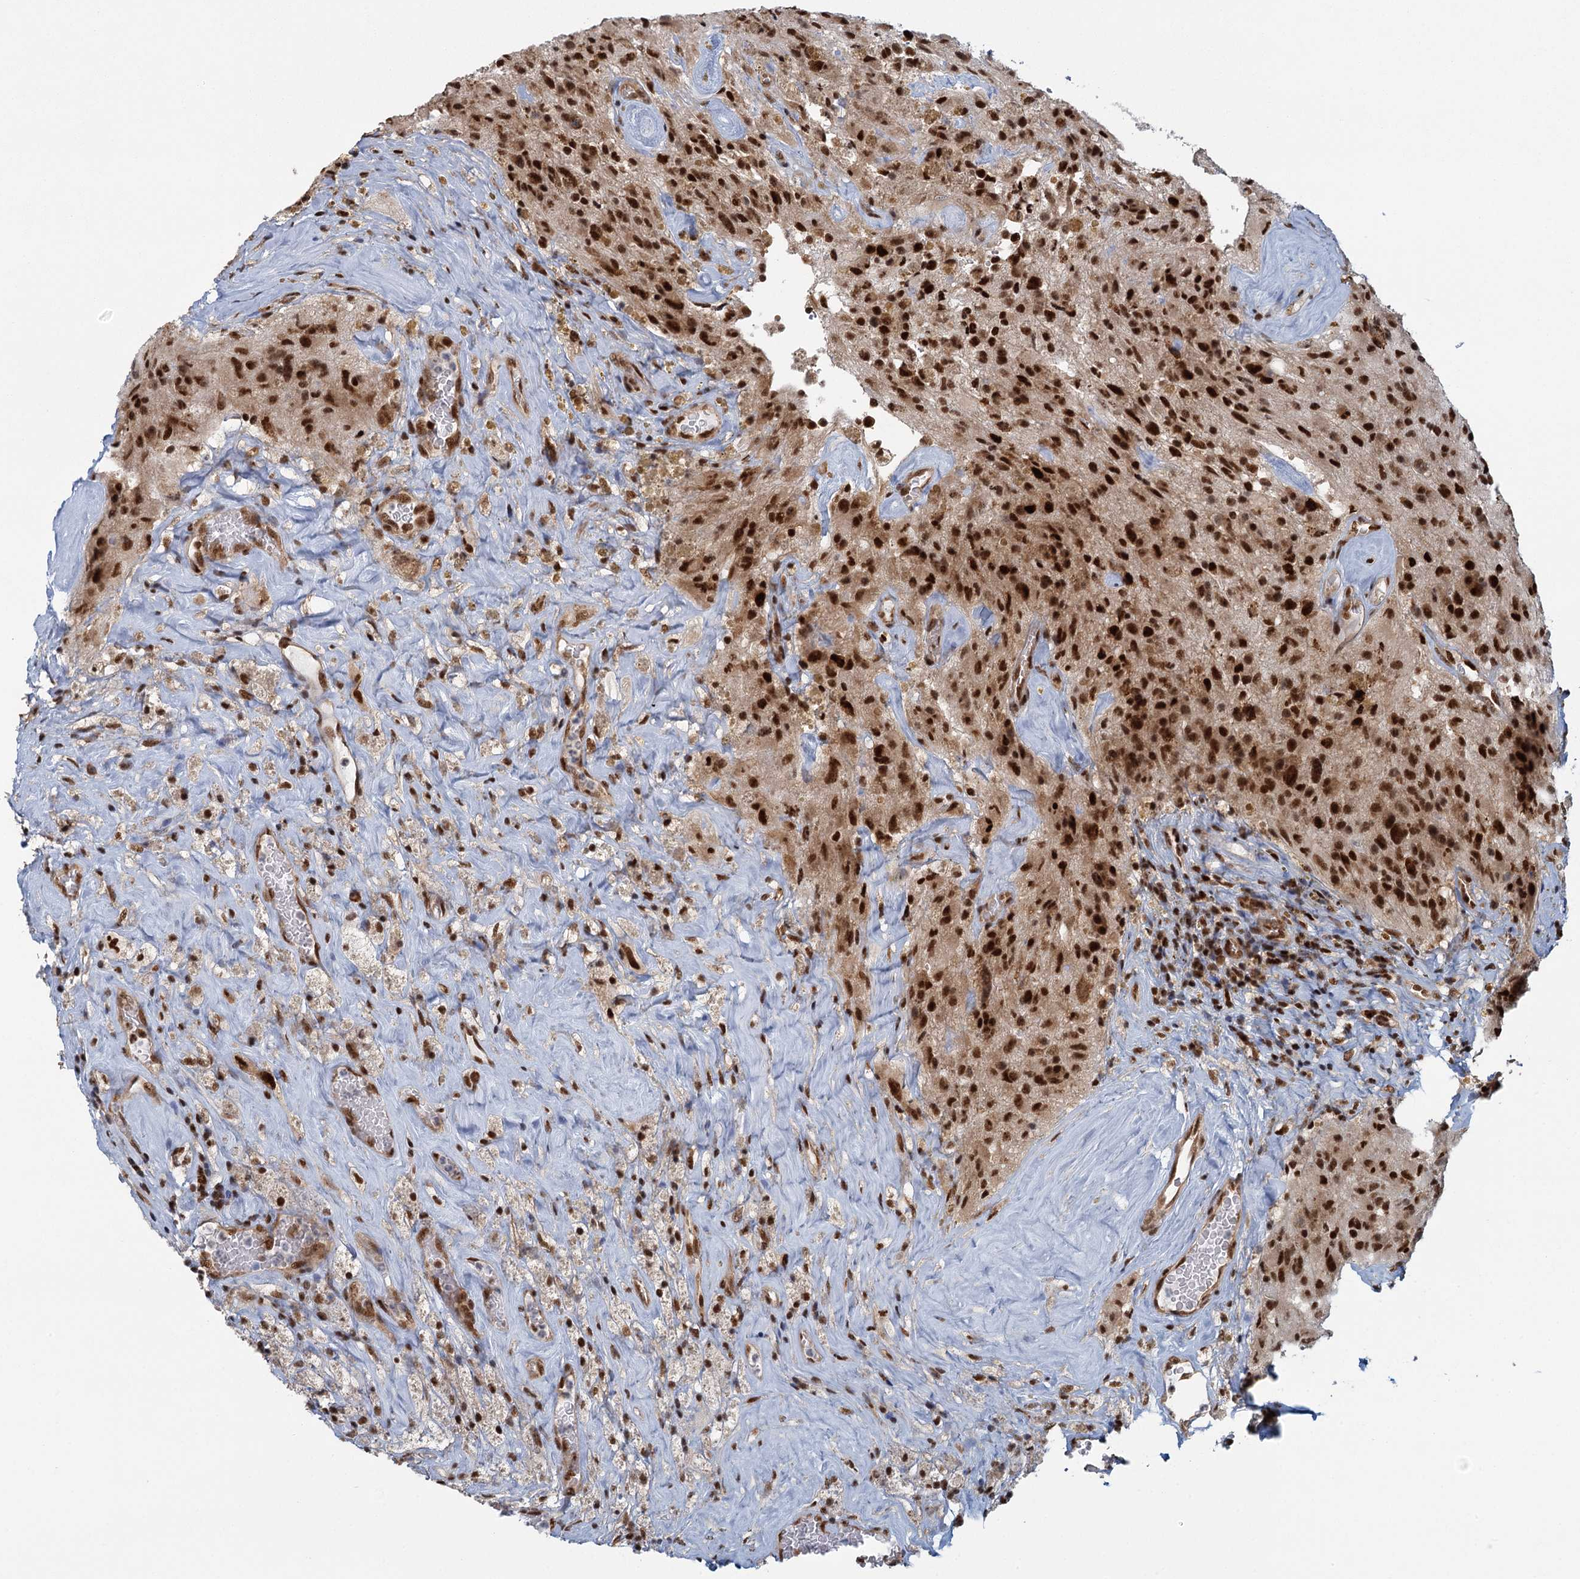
{"staining": {"intensity": "strong", "quantity": ">75%", "location": "nuclear"}, "tissue": "glioma", "cell_type": "Tumor cells", "image_type": "cancer", "snomed": [{"axis": "morphology", "description": "Glioma, malignant, High grade"}, {"axis": "topography", "description": "Brain"}], "caption": "Protein expression analysis of human malignant high-grade glioma reveals strong nuclear expression in approximately >75% of tumor cells. Immunohistochemistry (ihc) stains the protein of interest in brown and the nuclei are stained blue.", "gene": "GPATCH11", "patient": {"sex": "male", "age": 69}}